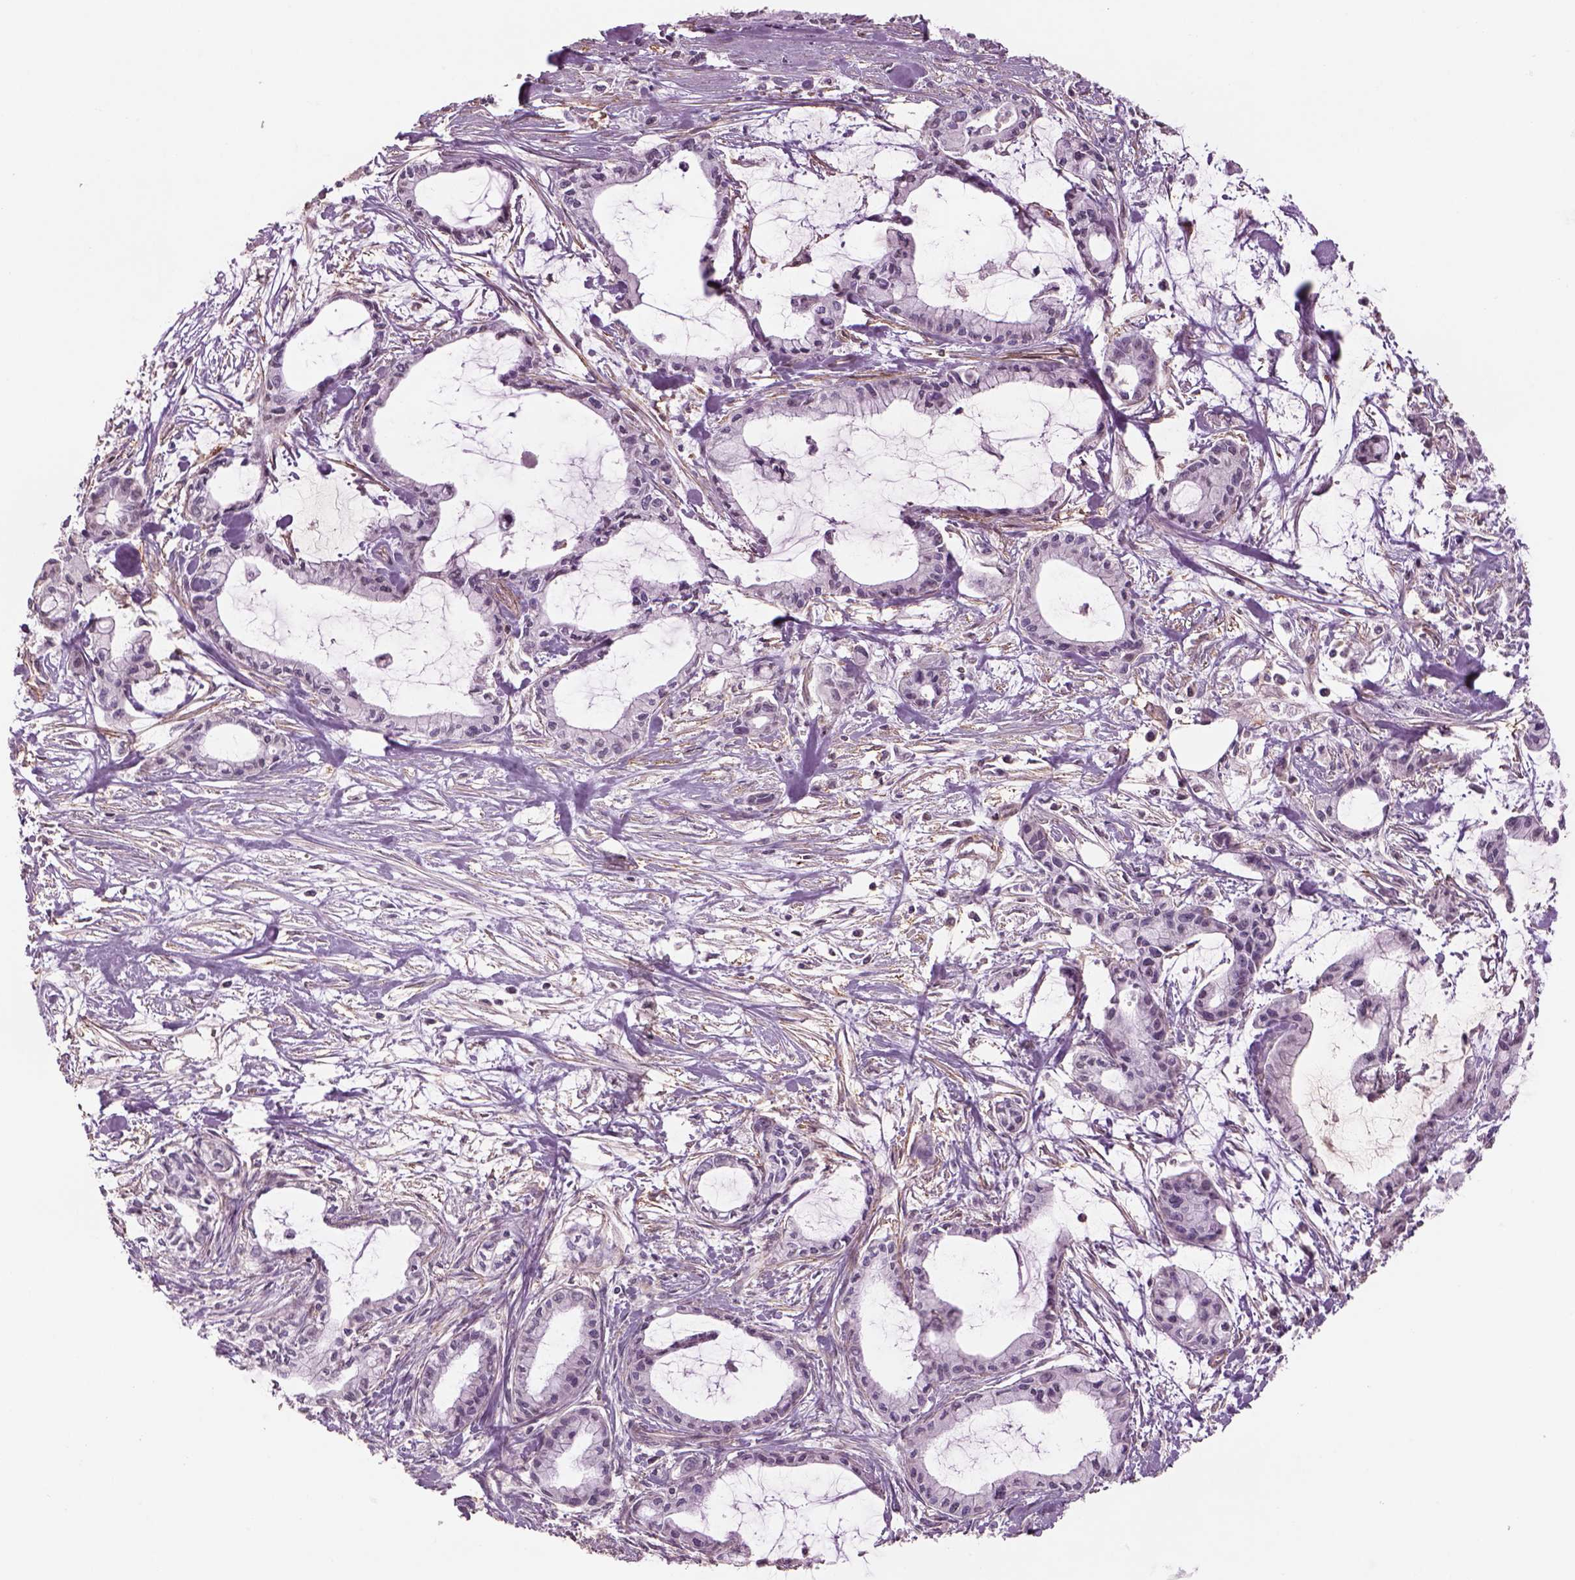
{"staining": {"intensity": "negative", "quantity": "none", "location": "none"}, "tissue": "pancreatic cancer", "cell_type": "Tumor cells", "image_type": "cancer", "snomed": [{"axis": "morphology", "description": "Adenocarcinoma, NOS"}, {"axis": "topography", "description": "Pancreas"}], "caption": "This is an IHC histopathology image of human pancreatic cancer (adenocarcinoma). There is no staining in tumor cells.", "gene": "LIN7A", "patient": {"sex": "male", "age": 48}}